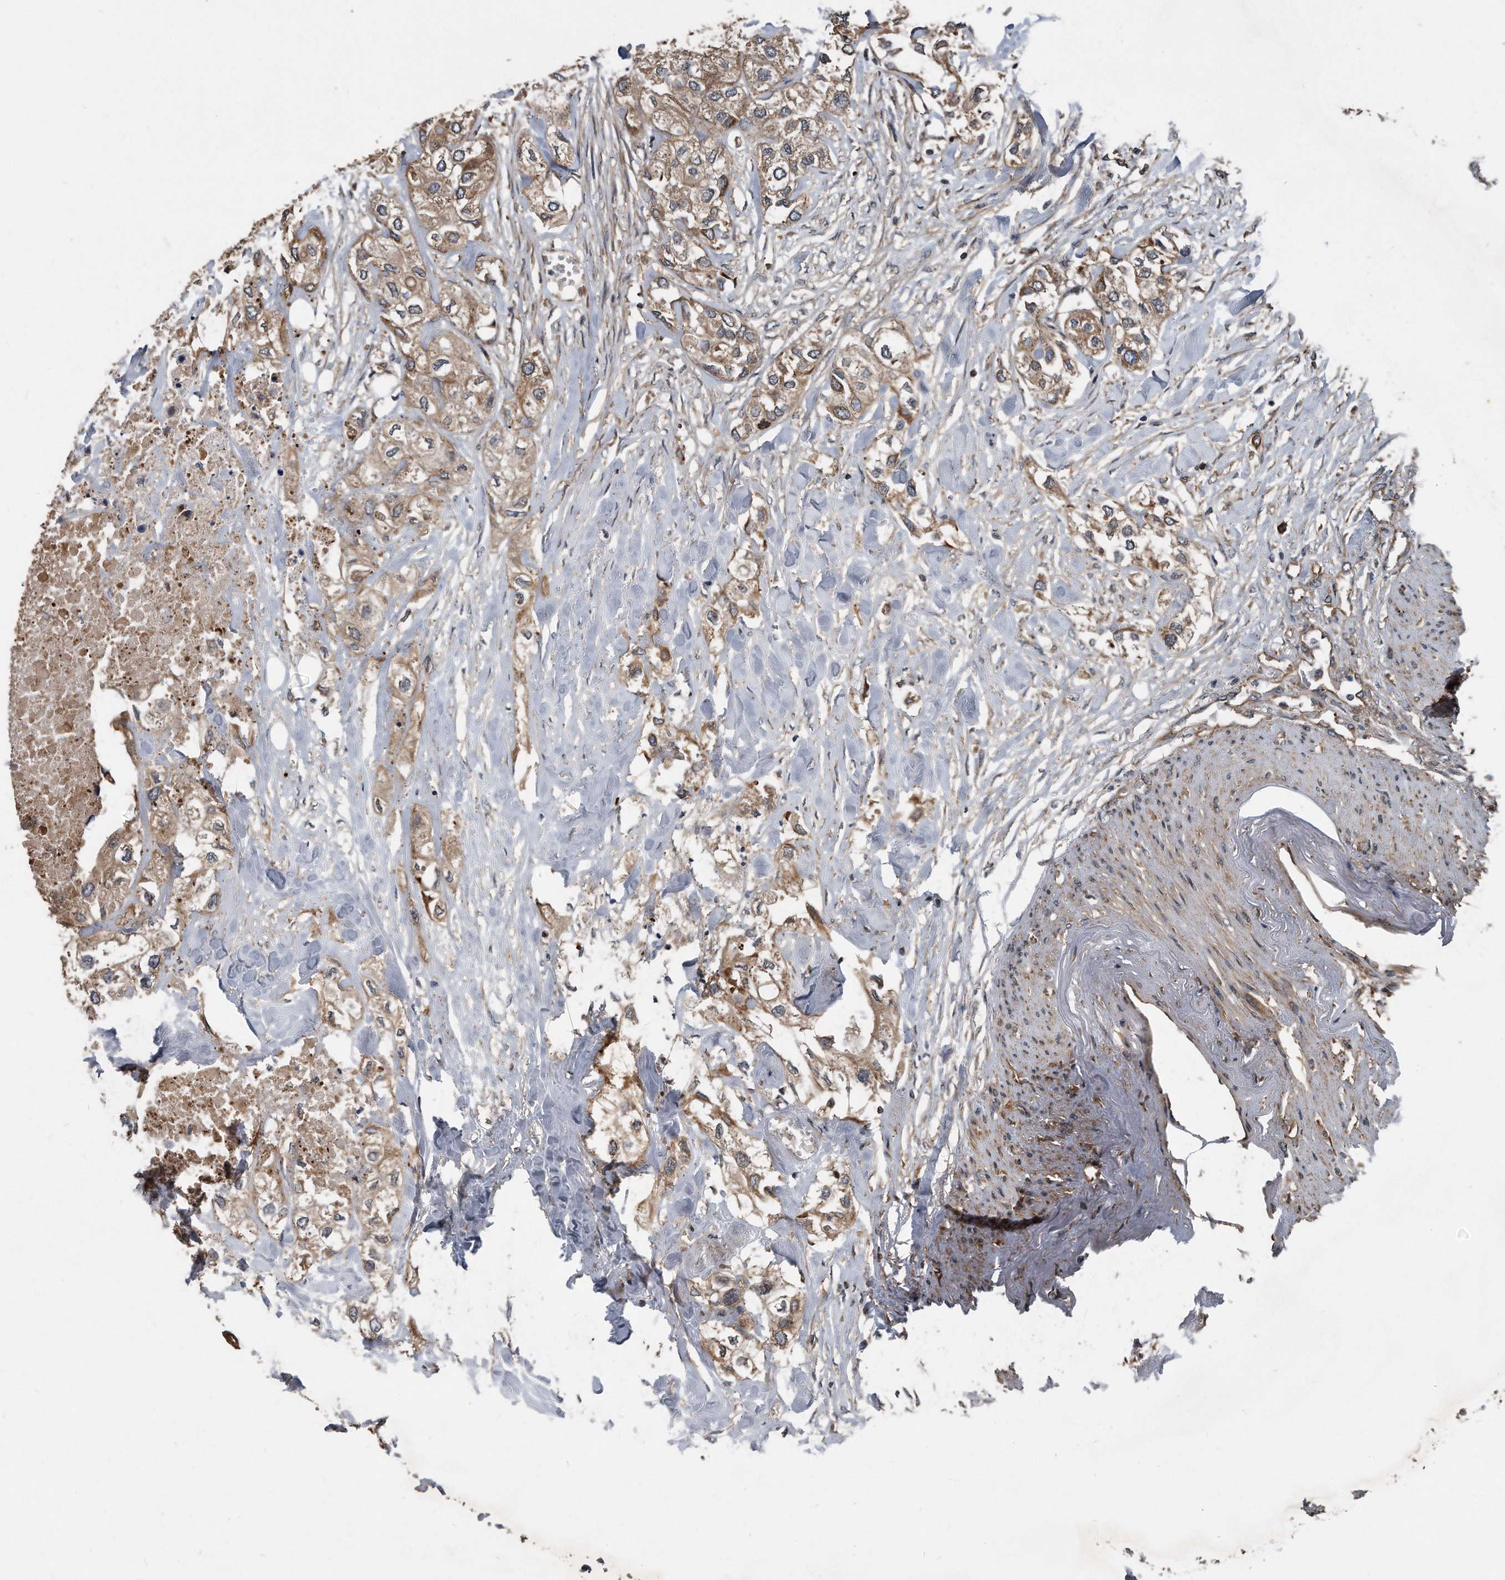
{"staining": {"intensity": "weak", "quantity": ">75%", "location": "cytoplasmic/membranous"}, "tissue": "urothelial cancer", "cell_type": "Tumor cells", "image_type": "cancer", "snomed": [{"axis": "morphology", "description": "Urothelial carcinoma, High grade"}, {"axis": "topography", "description": "Urinary bladder"}], "caption": "A low amount of weak cytoplasmic/membranous staining is seen in approximately >75% of tumor cells in urothelial cancer tissue.", "gene": "FAM136A", "patient": {"sex": "male", "age": 64}}